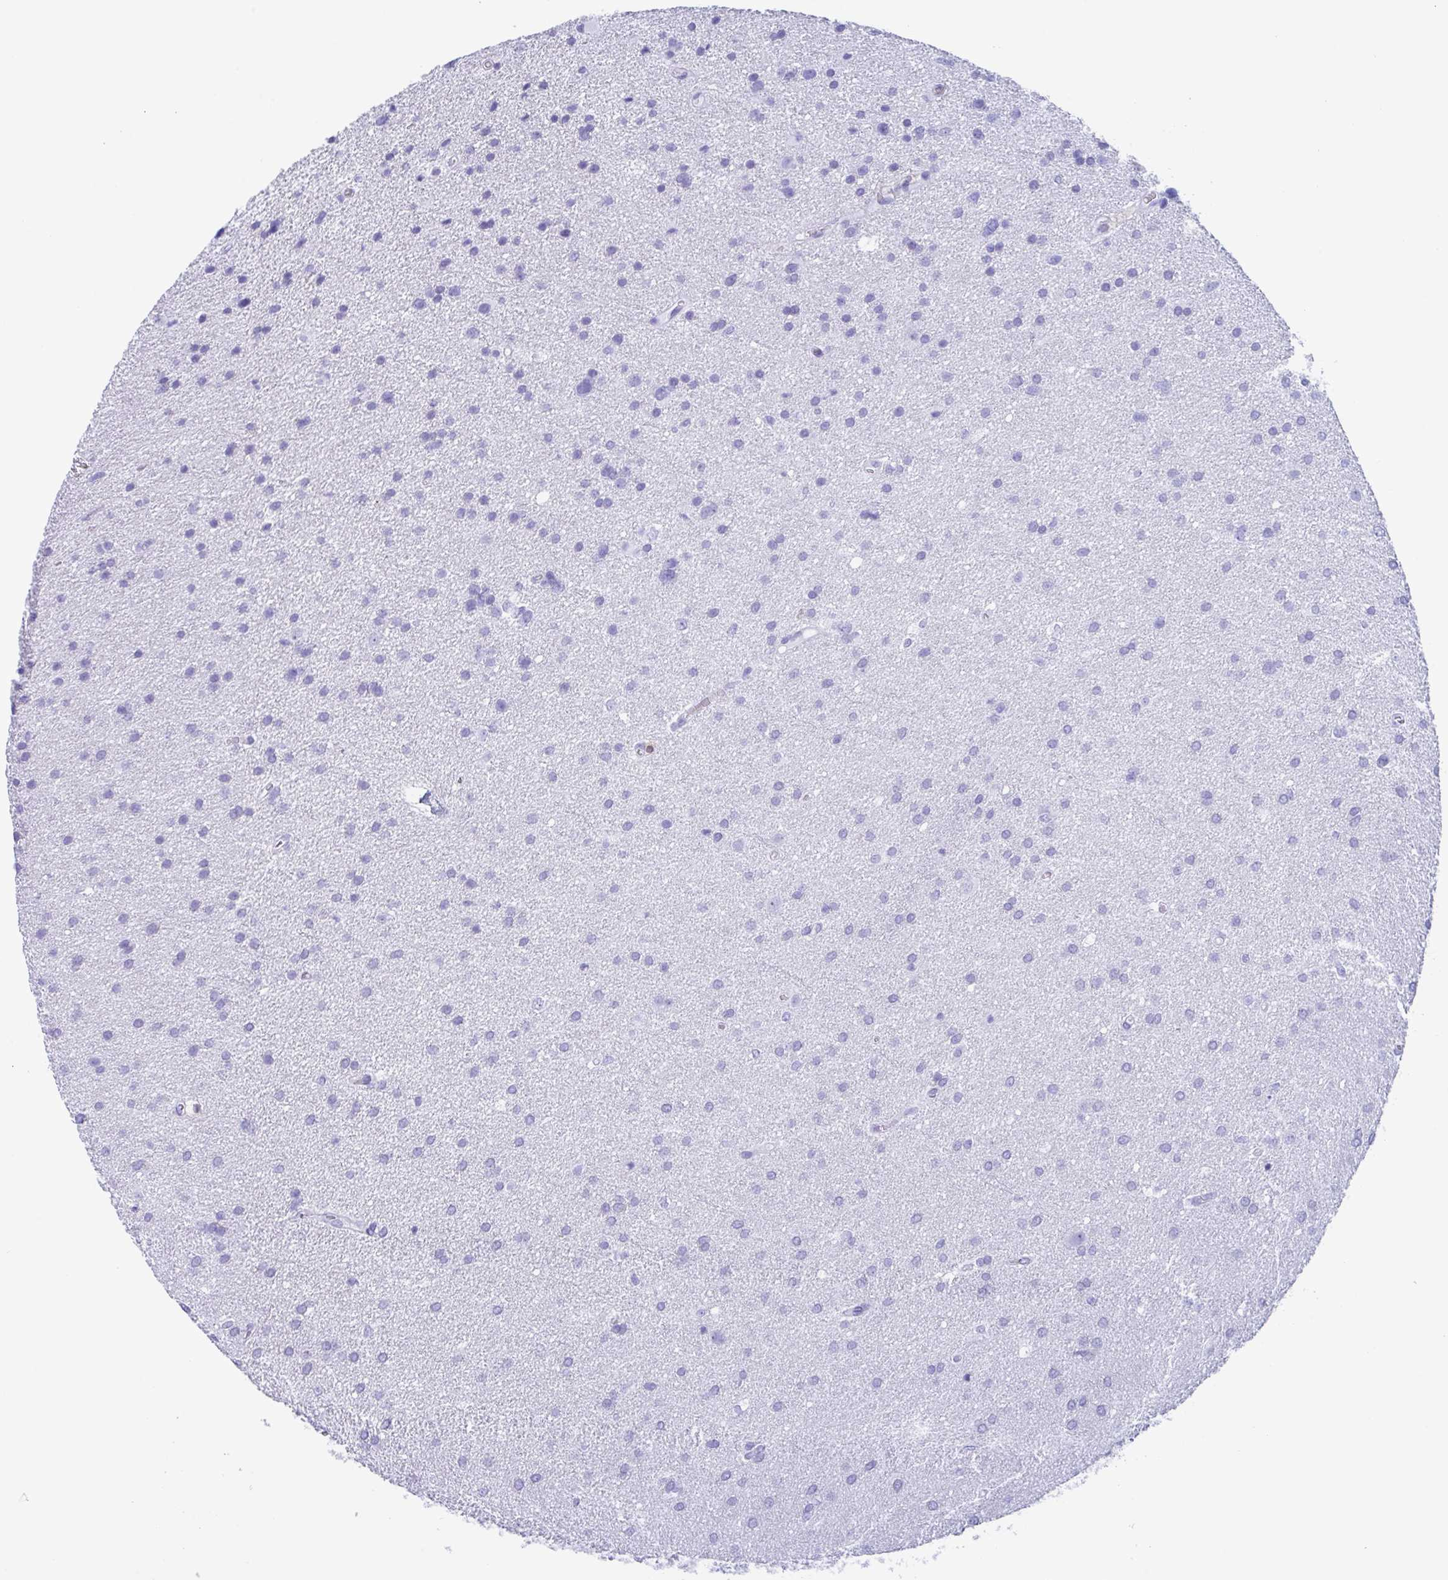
{"staining": {"intensity": "negative", "quantity": "none", "location": "none"}, "tissue": "glioma", "cell_type": "Tumor cells", "image_type": "cancer", "snomed": [{"axis": "morphology", "description": "Glioma, malignant, Low grade"}, {"axis": "topography", "description": "Brain"}], "caption": "Immunohistochemistry (IHC) photomicrograph of neoplastic tissue: malignant low-grade glioma stained with DAB demonstrates no significant protein positivity in tumor cells.", "gene": "ZNF850", "patient": {"sex": "female", "age": 54}}